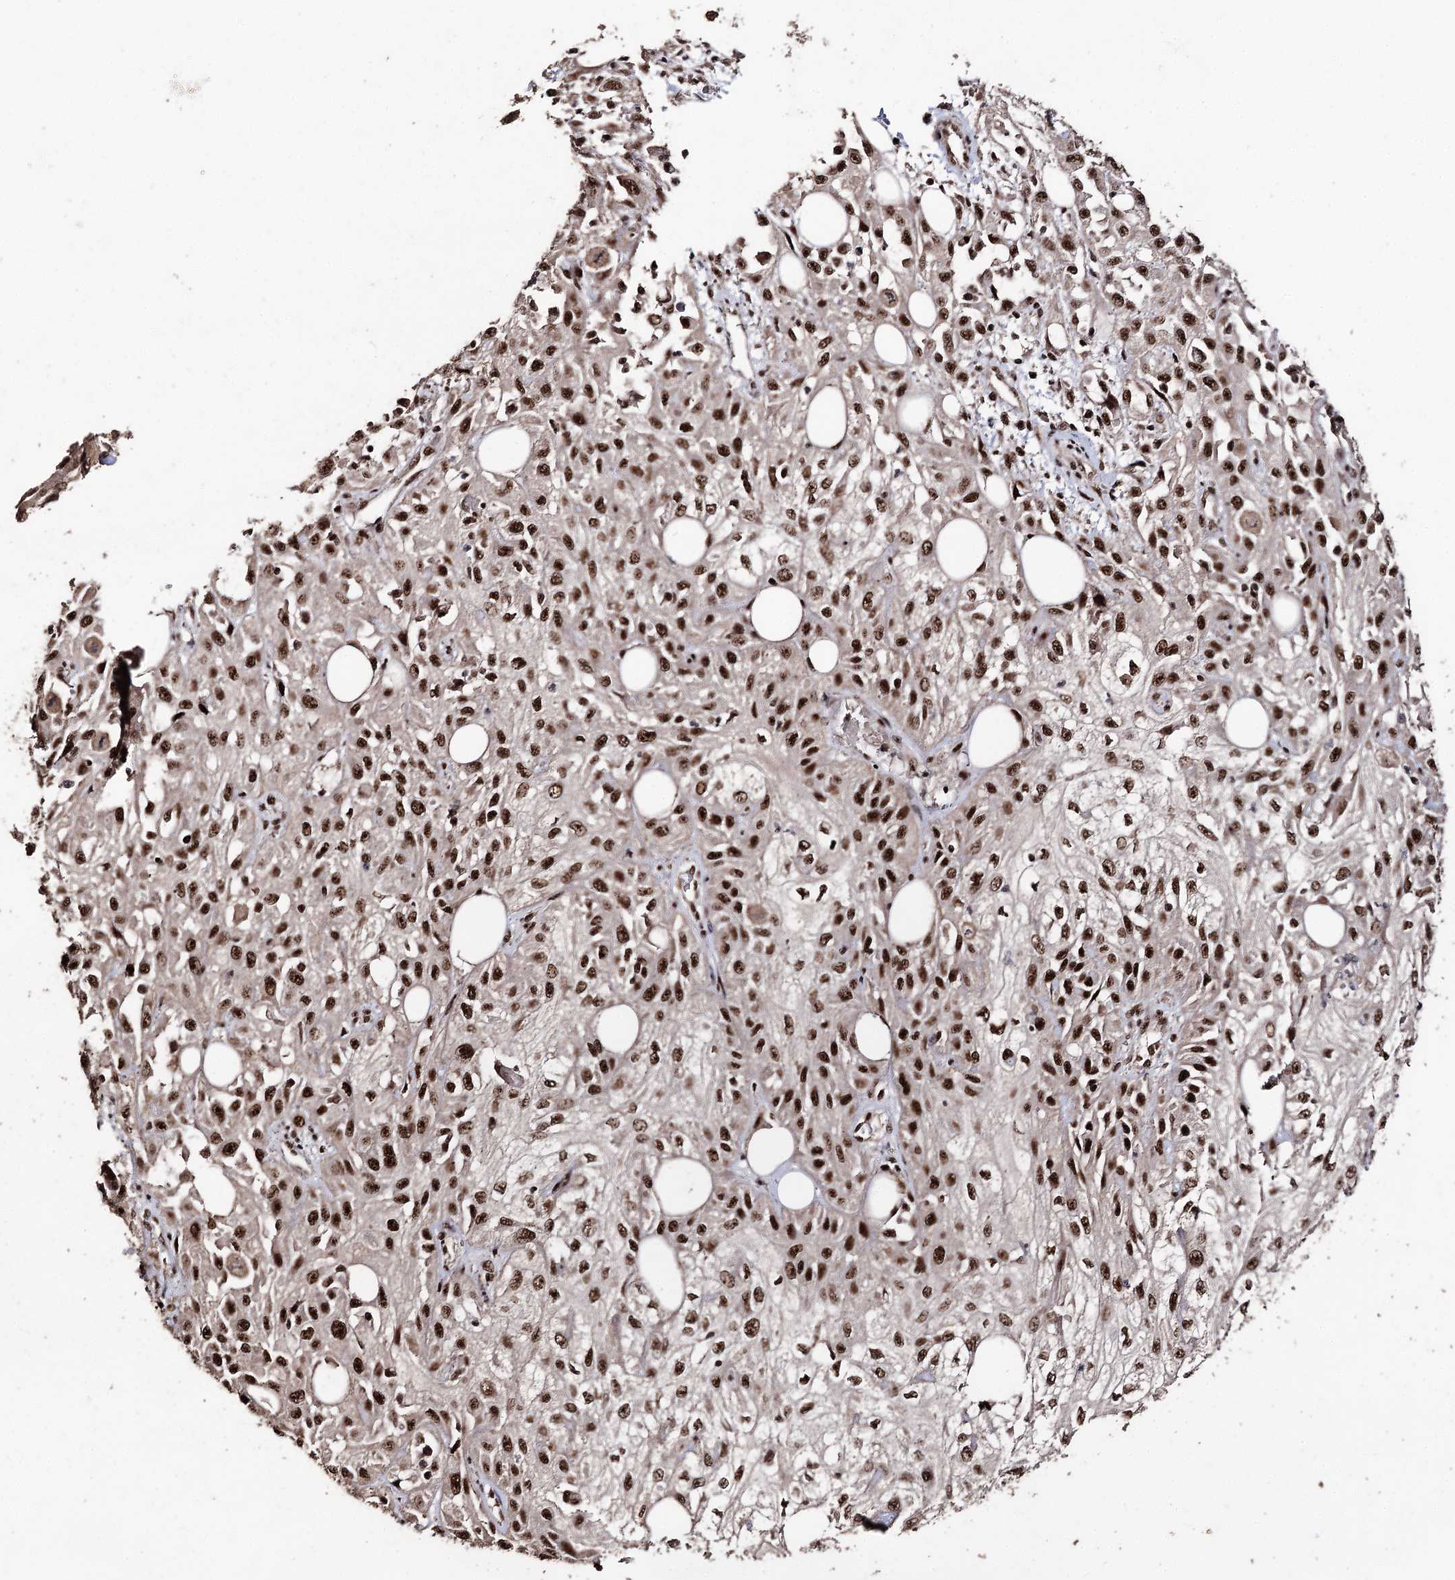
{"staining": {"intensity": "strong", "quantity": ">75%", "location": "nuclear"}, "tissue": "skin cancer", "cell_type": "Tumor cells", "image_type": "cancer", "snomed": [{"axis": "morphology", "description": "Squamous cell carcinoma, NOS"}, {"axis": "morphology", "description": "Squamous cell carcinoma, metastatic, NOS"}, {"axis": "topography", "description": "Skin"}, {"axis": "topography", "description": "Lymph node"}], "caption": "A high-resolution histopathology image shows immunohistochemistry (IHC) staining of skin cancer, which demonstrates strong nuclear staining in about >75% of tumor cells.", "gene": "U2SURP", "patient": {"sex": "male", "age": 75}}